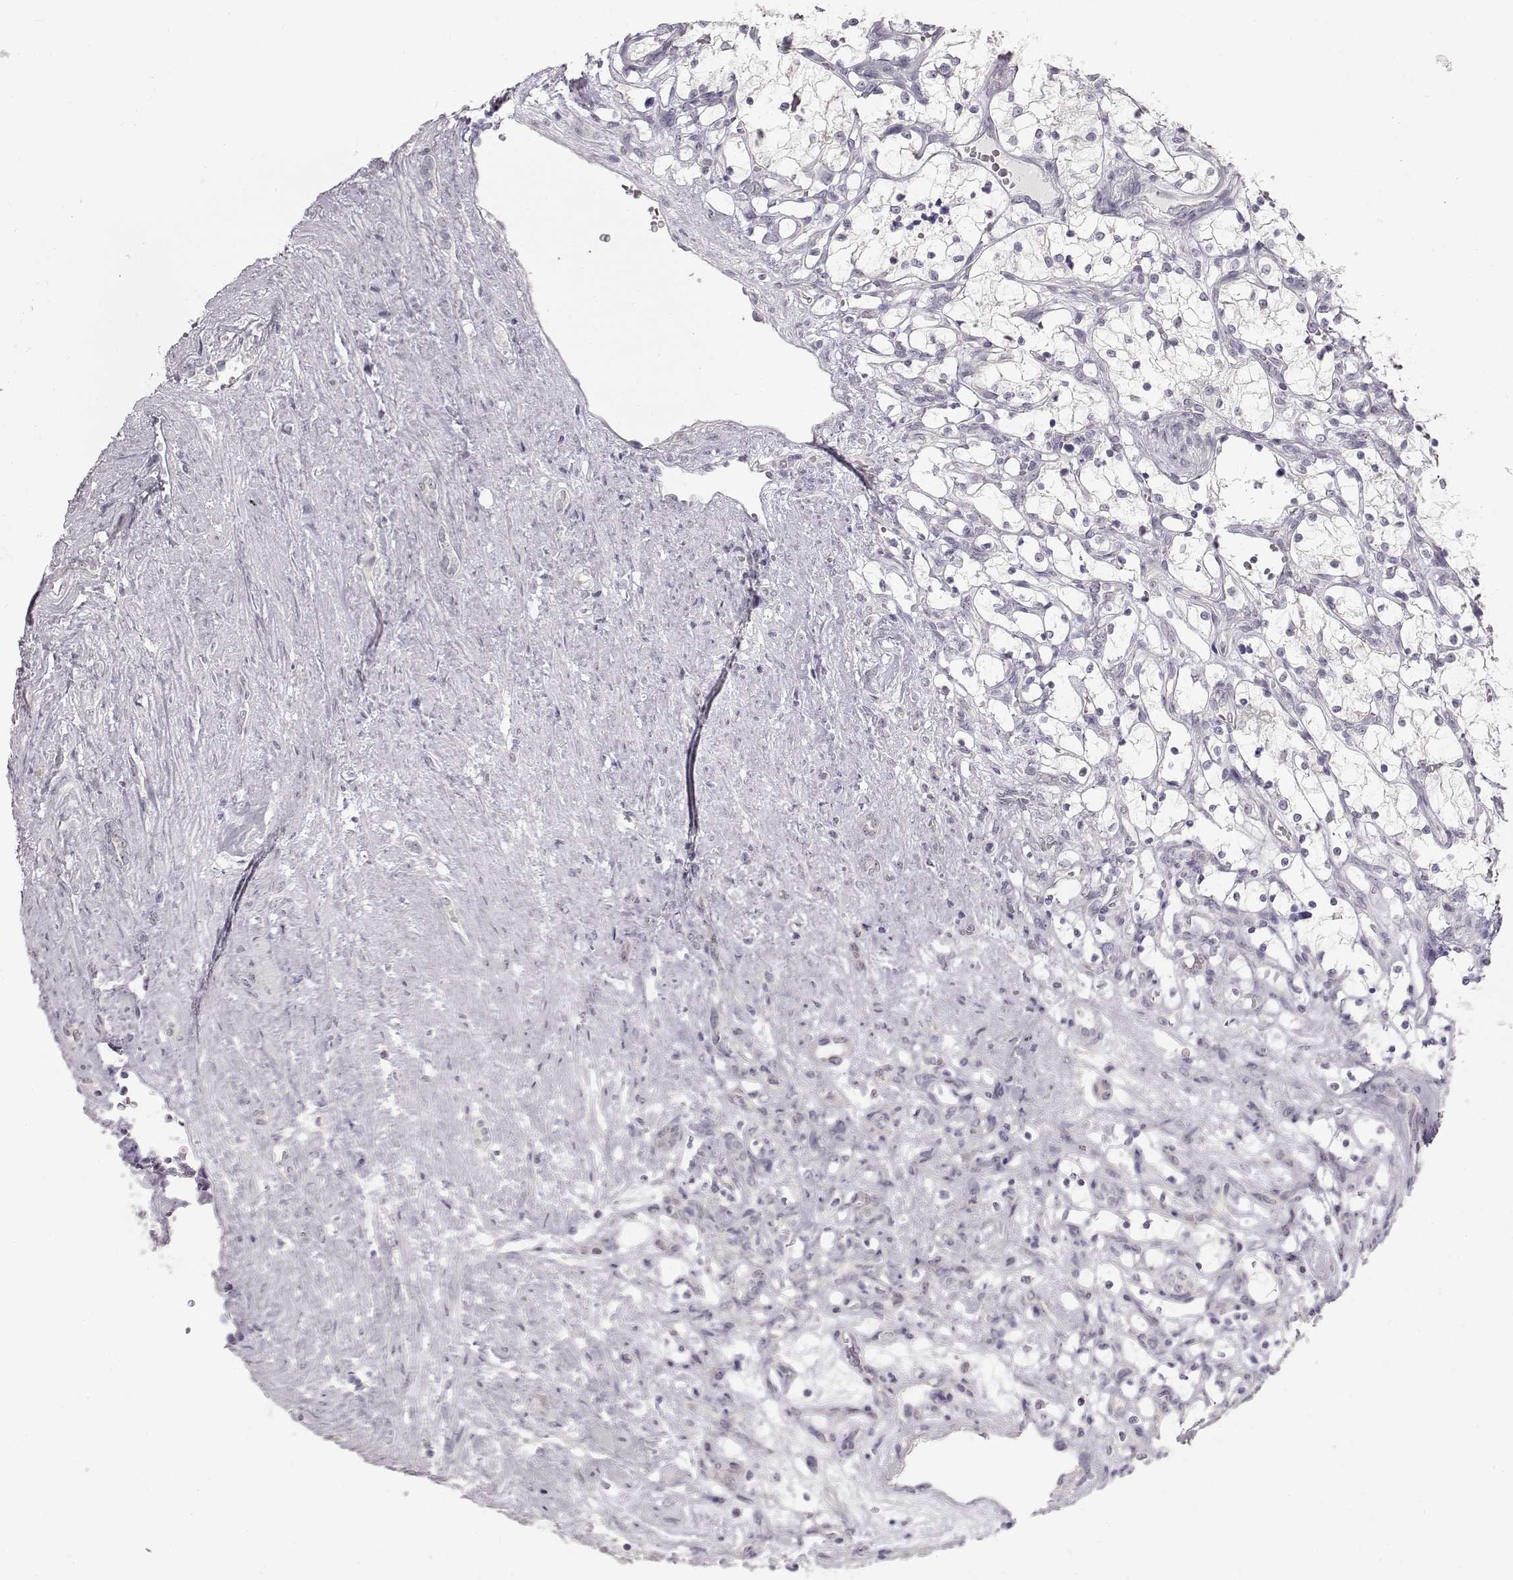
{"staining": {"intensity": "negative", "quantity": "none", "location": "none"}, "tissue": "renal cancer", "cell_type": "Tumor cells", "image_type": "cancer", "snomed": [{"axis": "morphology", "description": "Adenocarcinoma, NOS"}, {"axis": "topography", "description": "Kidney"}], "caption": "Immunohistochemistry of human renal cancer exhibits no staining in tumor cells. Nuclei are stained in blue.", "gene": "FAM205A", "patient": {"sex": "female", "age": 69}}